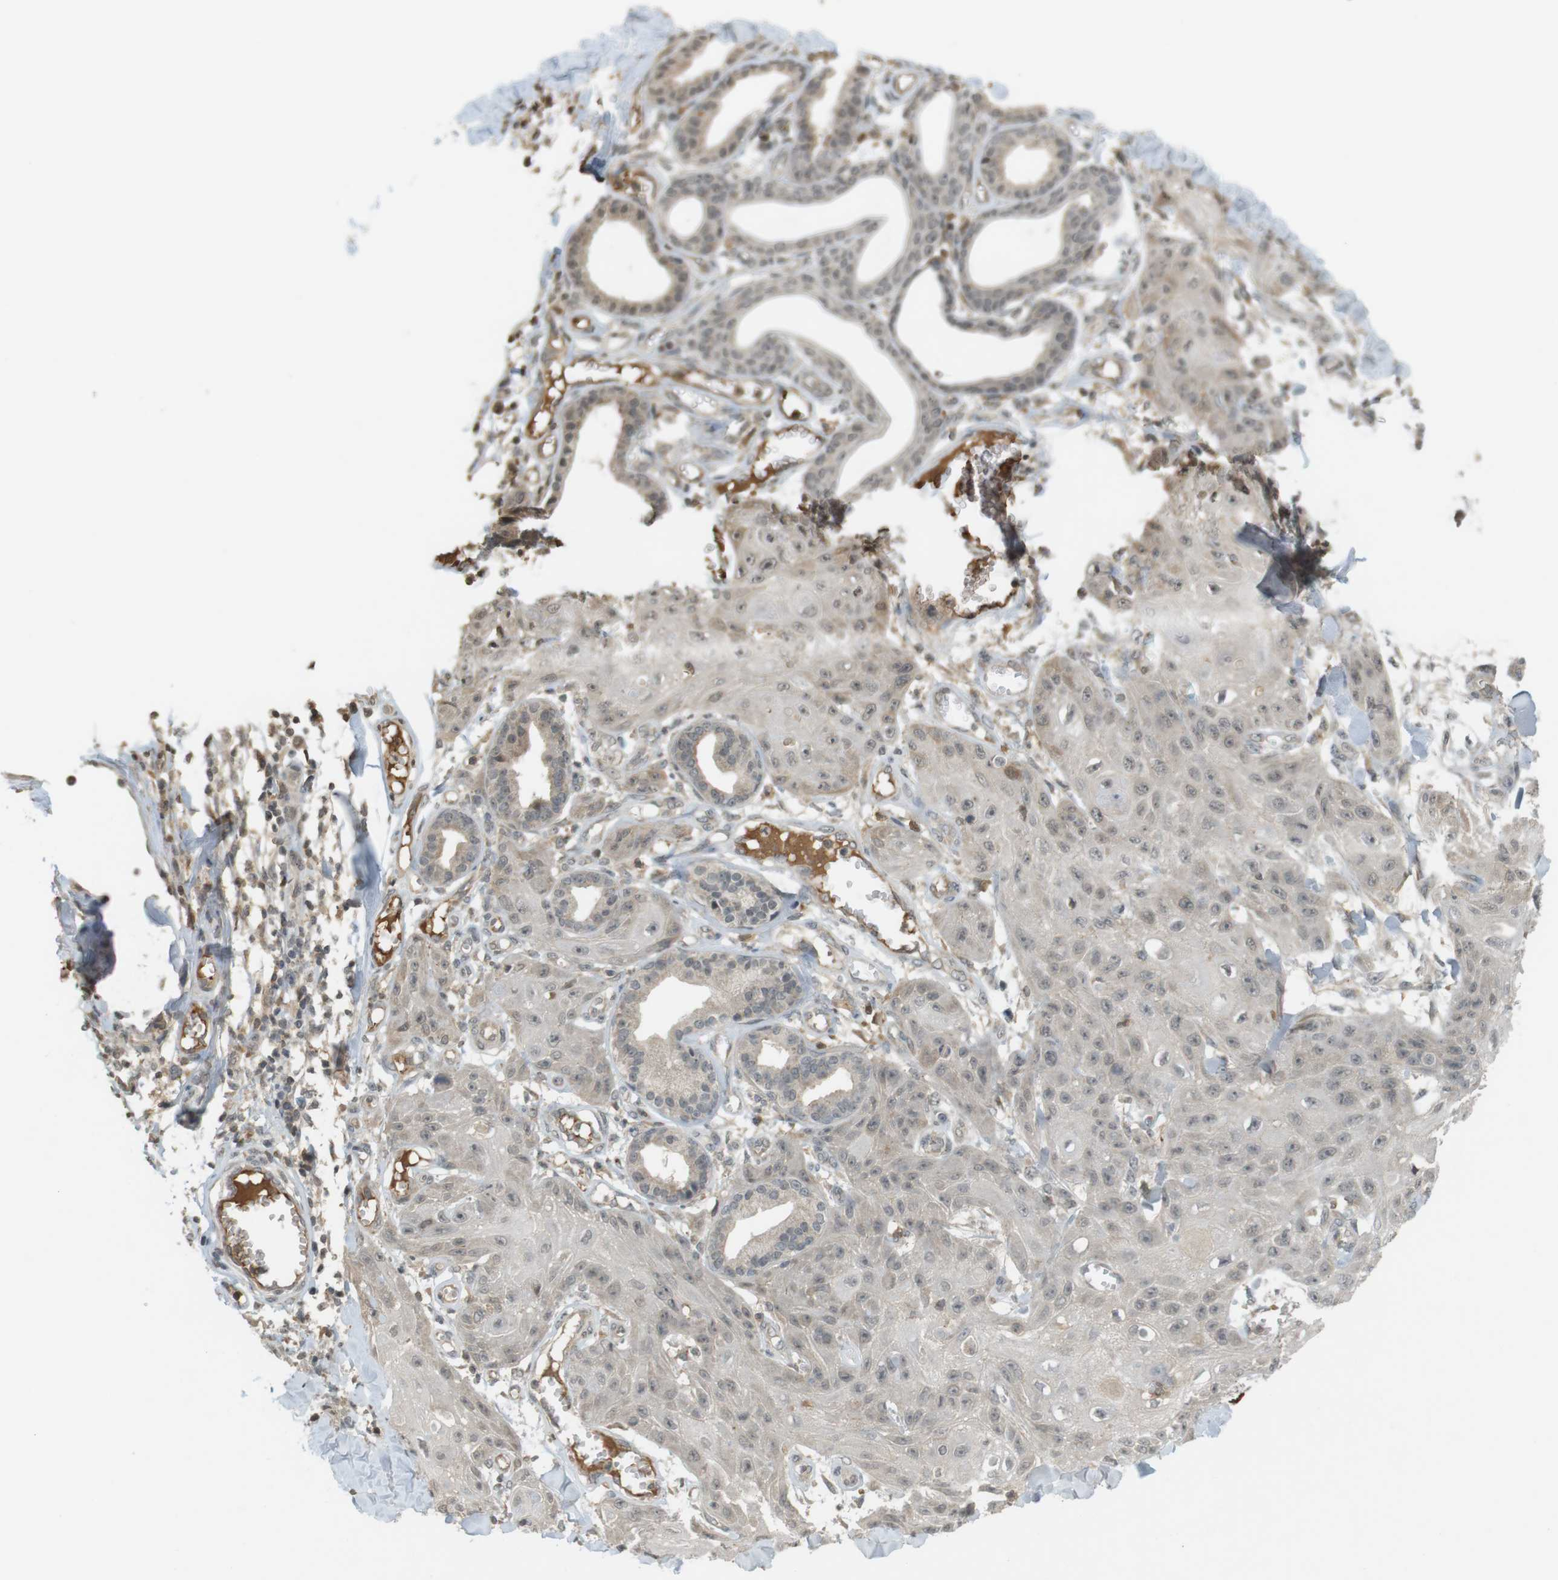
{"staining": {"intensity": "negative", "quantity": "none", "location": "none"}, "tissue": "skin cancer", "cell_type": "Tumor cells", "image_type": "cancer", "snomed": [{"axis": "morphology", "description": "Squamous cell carcinoma, NOS"}, {"axis": "topography", "description": "Skin"}], "caption": "A high-resolution image shows immunohistochemistry (IHC) staining of skin squamous cell carcinoma, which exhibits no significant staining in tumor cells. (DAB immunohistochemistry (IHC), high magnification).", "gene": "SRR", "patient": {"sex": "male", "age": 74}}